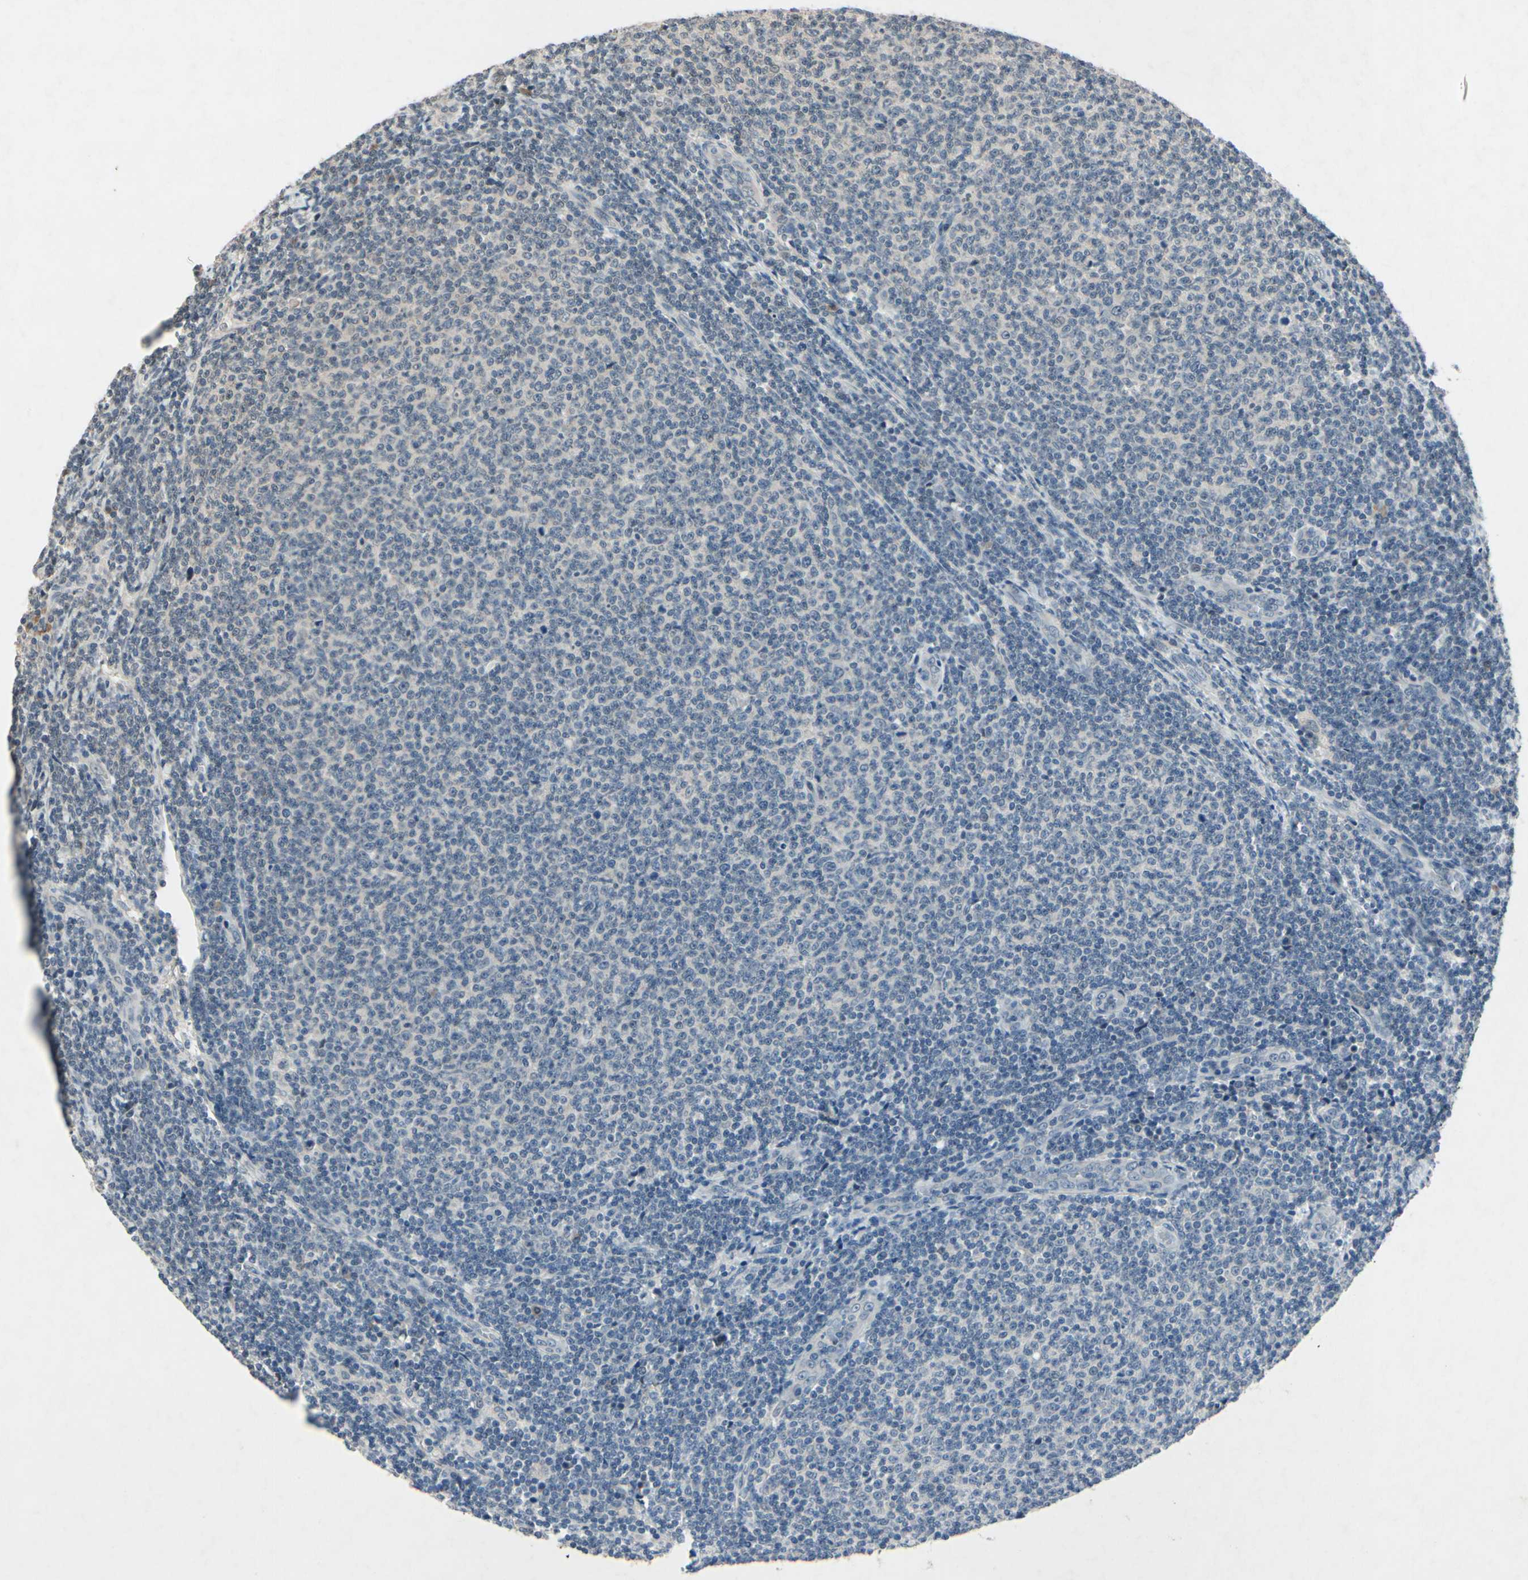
{"staining": {"intensity": "negative", "quantity": "none", "location": "none"}, "tissue": "lymphoma", "cell_type": "Tumor cells", "image_type": "cancer", "snomed": [{"axis": "morphology", "description": "Malignant lymphoma, non-Hodgkin's type, Low grade"}, {"axis": "topography", "description": "Lymph node"}], "caption": "Tumor cells are negative for brown protein staining in lymphoma.", "gene": "DPY19L3", "patient": {"sex": "male", "age": 66}}